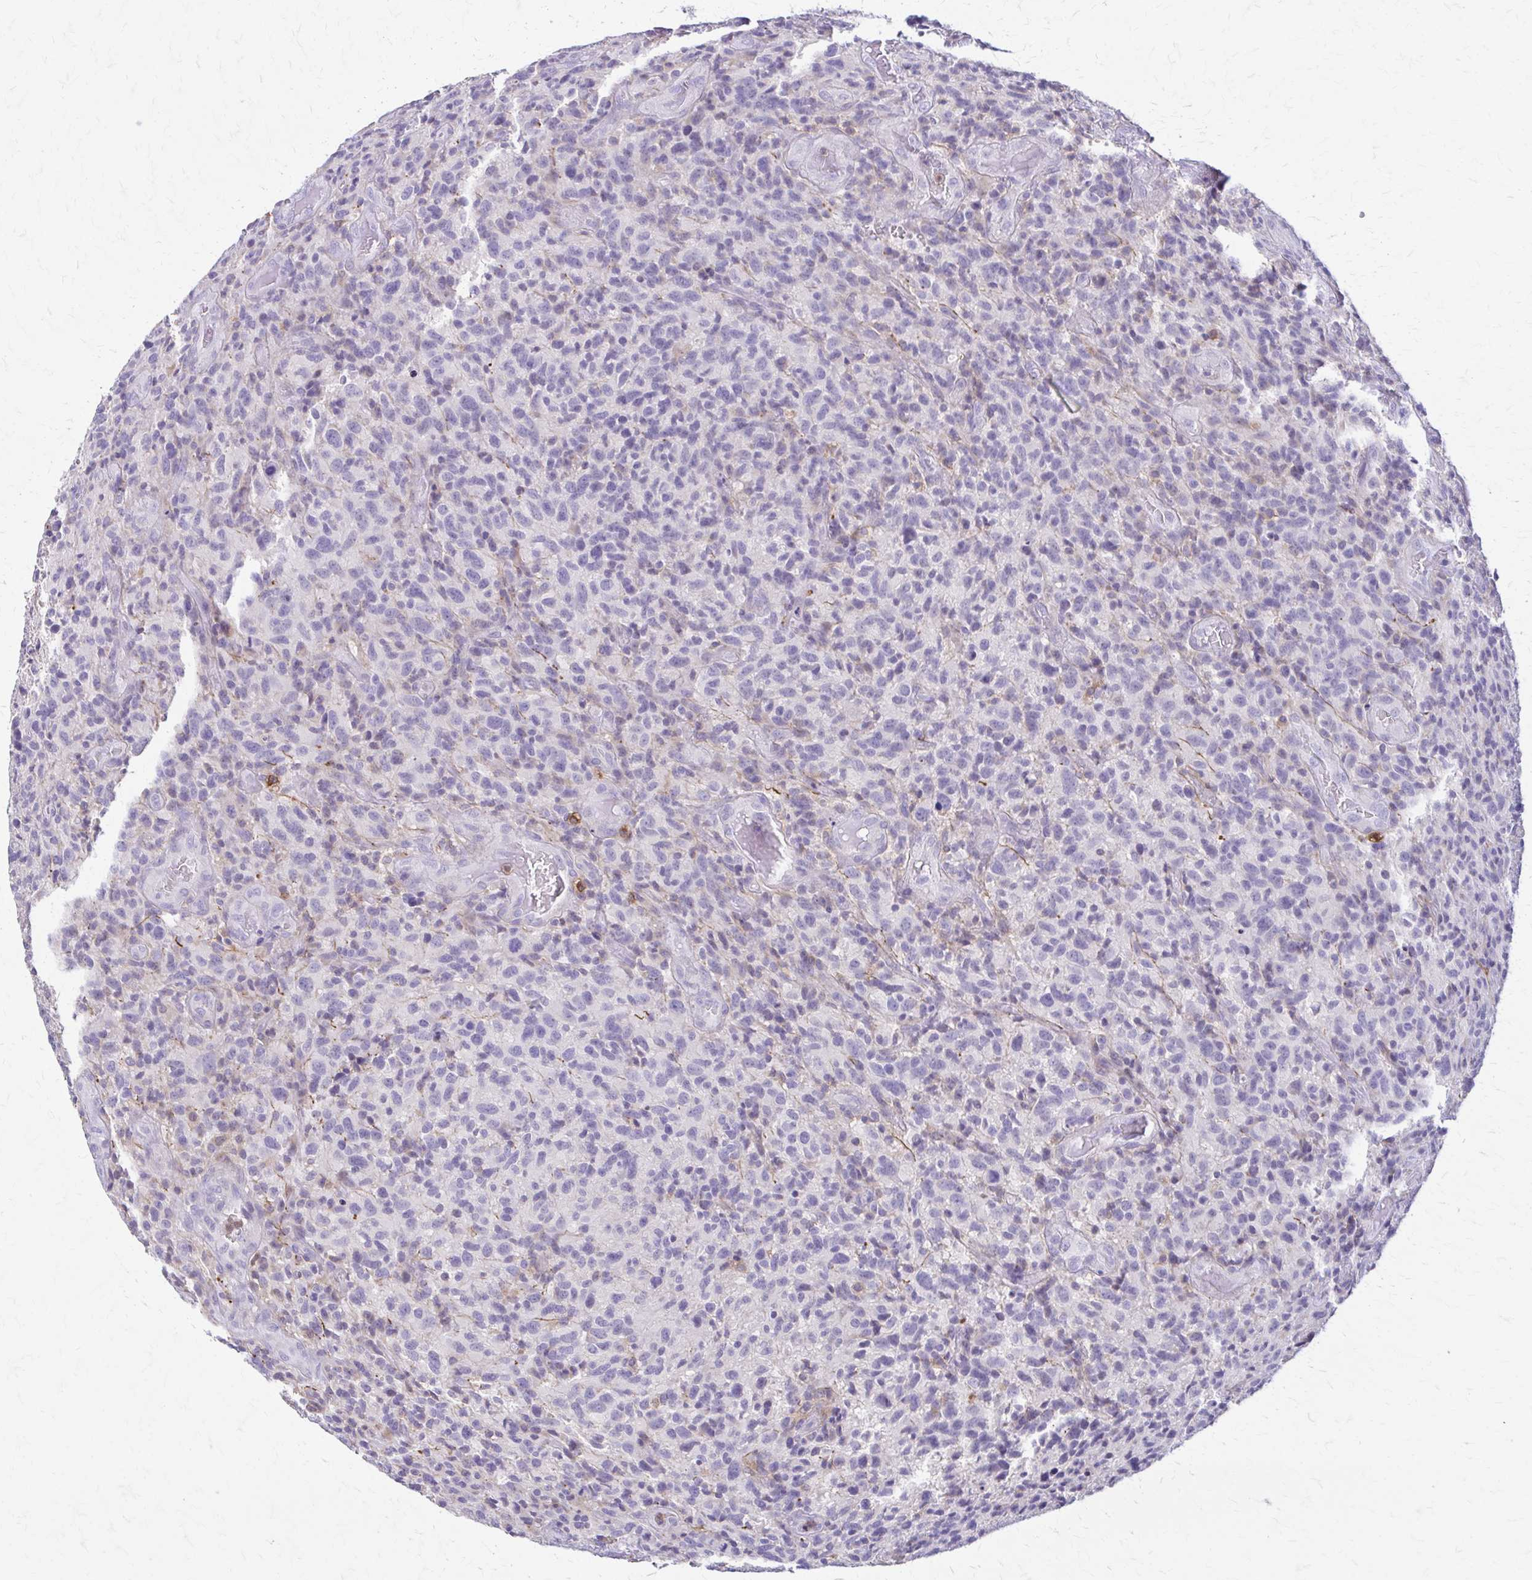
{"staining": {"intensity": "negative", "quantity": "none", "location": "none"}, "tissue": "glioma", "cell_type": "Tumor cells", "image_type": "cancer", "snomed": [{"axis": "morphology", "description": "Glioma, malignant, High grade"}, {"axis": "topography", "description": "Brain"}], "caption": "Tumor cells show no significant staining in glioma.", "gene": "PIK3AP1", "patient": {"sex": "male", "age": 76}}